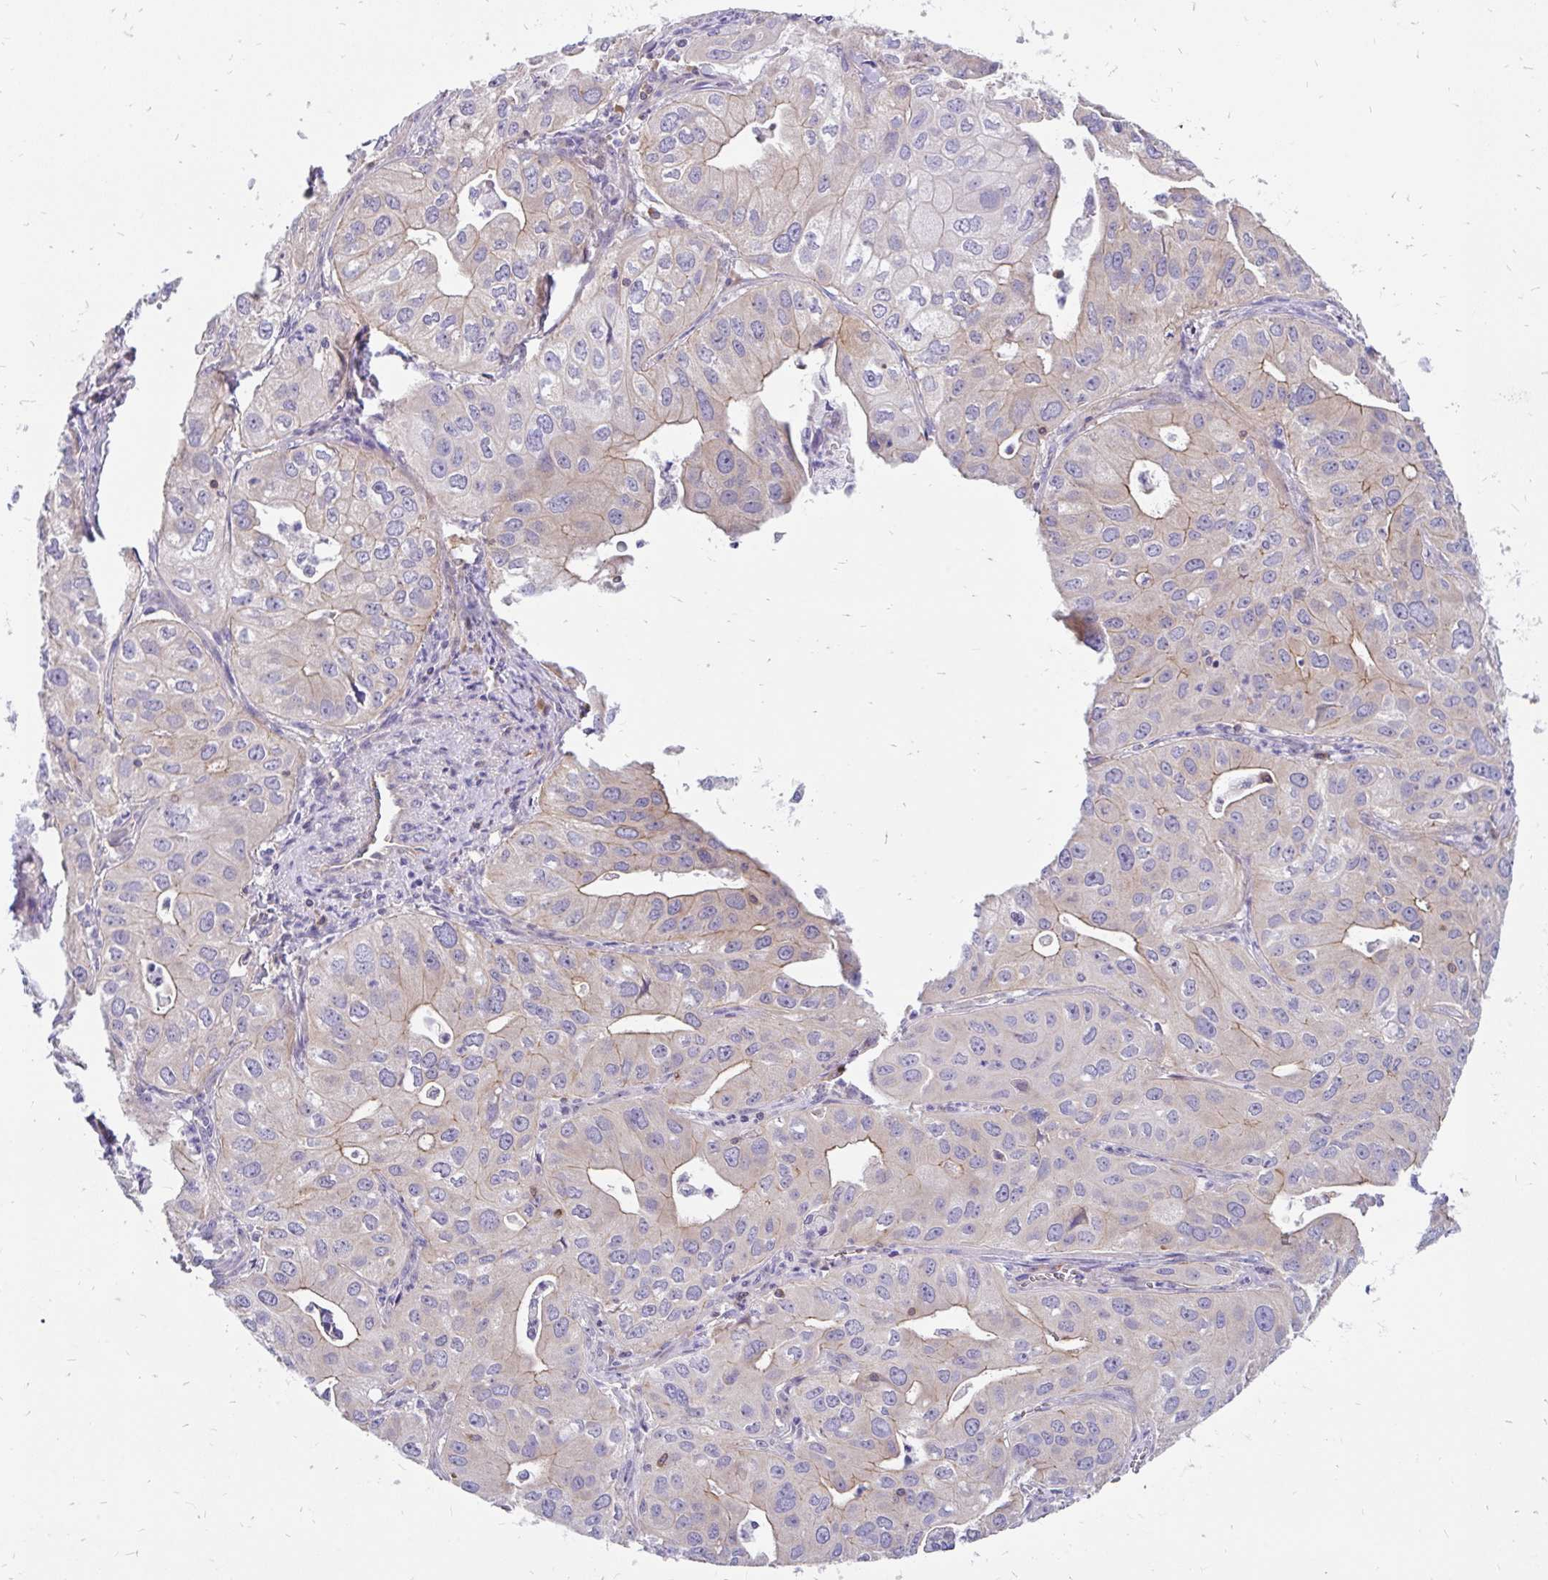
{"staining": {"intensity": "moderate", "quantity": "<25%", "location": "cytoplasmic/membranous"}, "tissue": "lung cancer", "cell_type": "Tumor cells", "image_type": "cancer", "snomed": [{"axis": "morphology", "description": "Adenocarcinoma, NOS"}, {"axis": "topography", "description": "Lung"}], "caption": "IHC image of neoplastic tissue: lung adenocarcinoma stained using immunohistochemistry (IHC) displays low levels of moderate protein expression localized specifically in the cytoplasmic/membranous of tumor cells, appearing as a cytoplasmic/membranous brown color.", "gene": "LRRC26", "patient": {"sex": "male", "age": 48}}